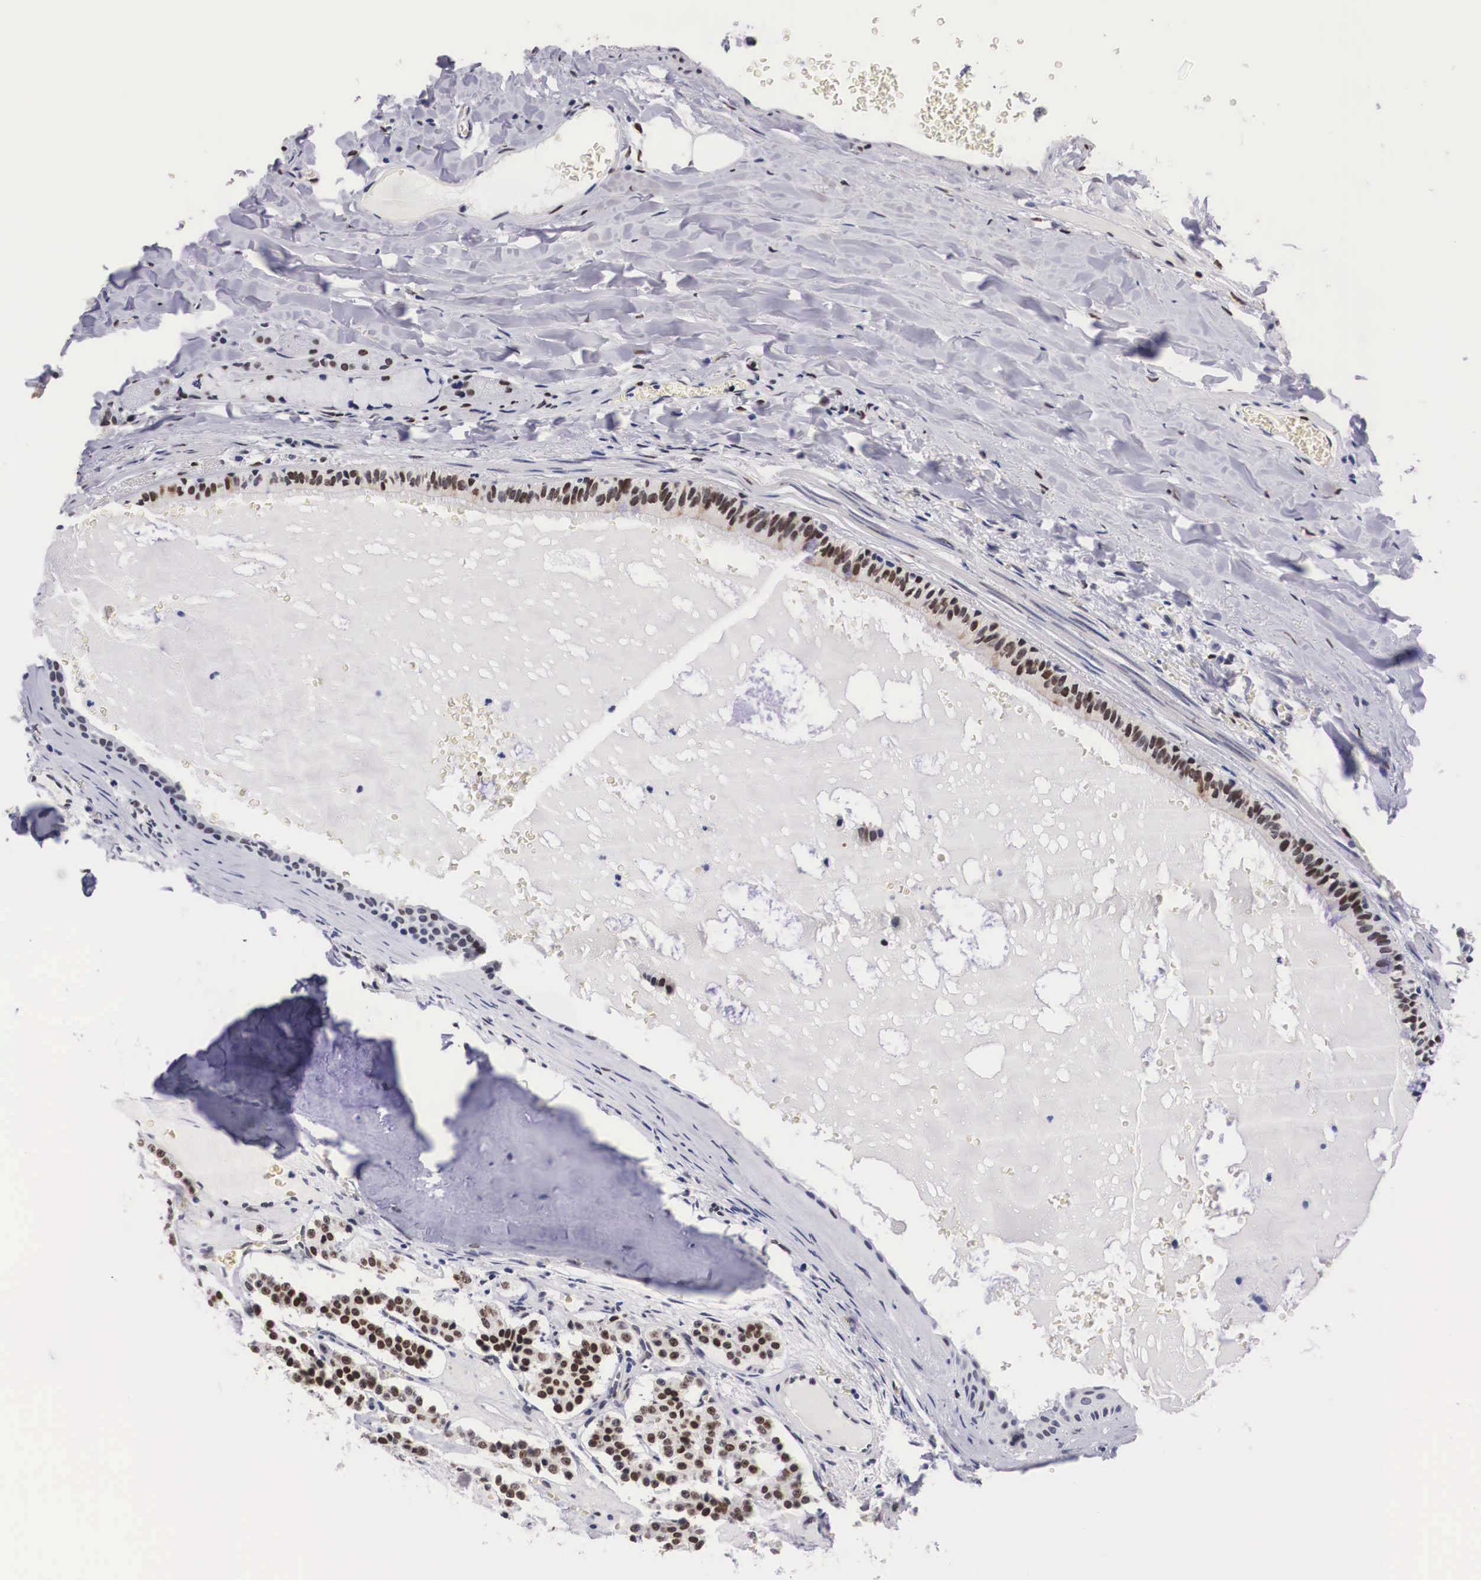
{"staining": {"intensity": "strong", "quantity": ">75%", "location": "nuclear"}, "tissue": "carcinoid", "cell_type": "Tumor cells", "image_type": "cancer", "snomed": [{"axis": "morphology", "description": "Carcinoid, malignant, NOS"}, {"axis": "topography", "description": "Bronchus"}], "caption": "Carcinoid tissue reveals strong nuclear expression in approximately >75% of tumor cells", "gene": "KHDRBS3", "patient": {"sex": "male", "age": 55}}